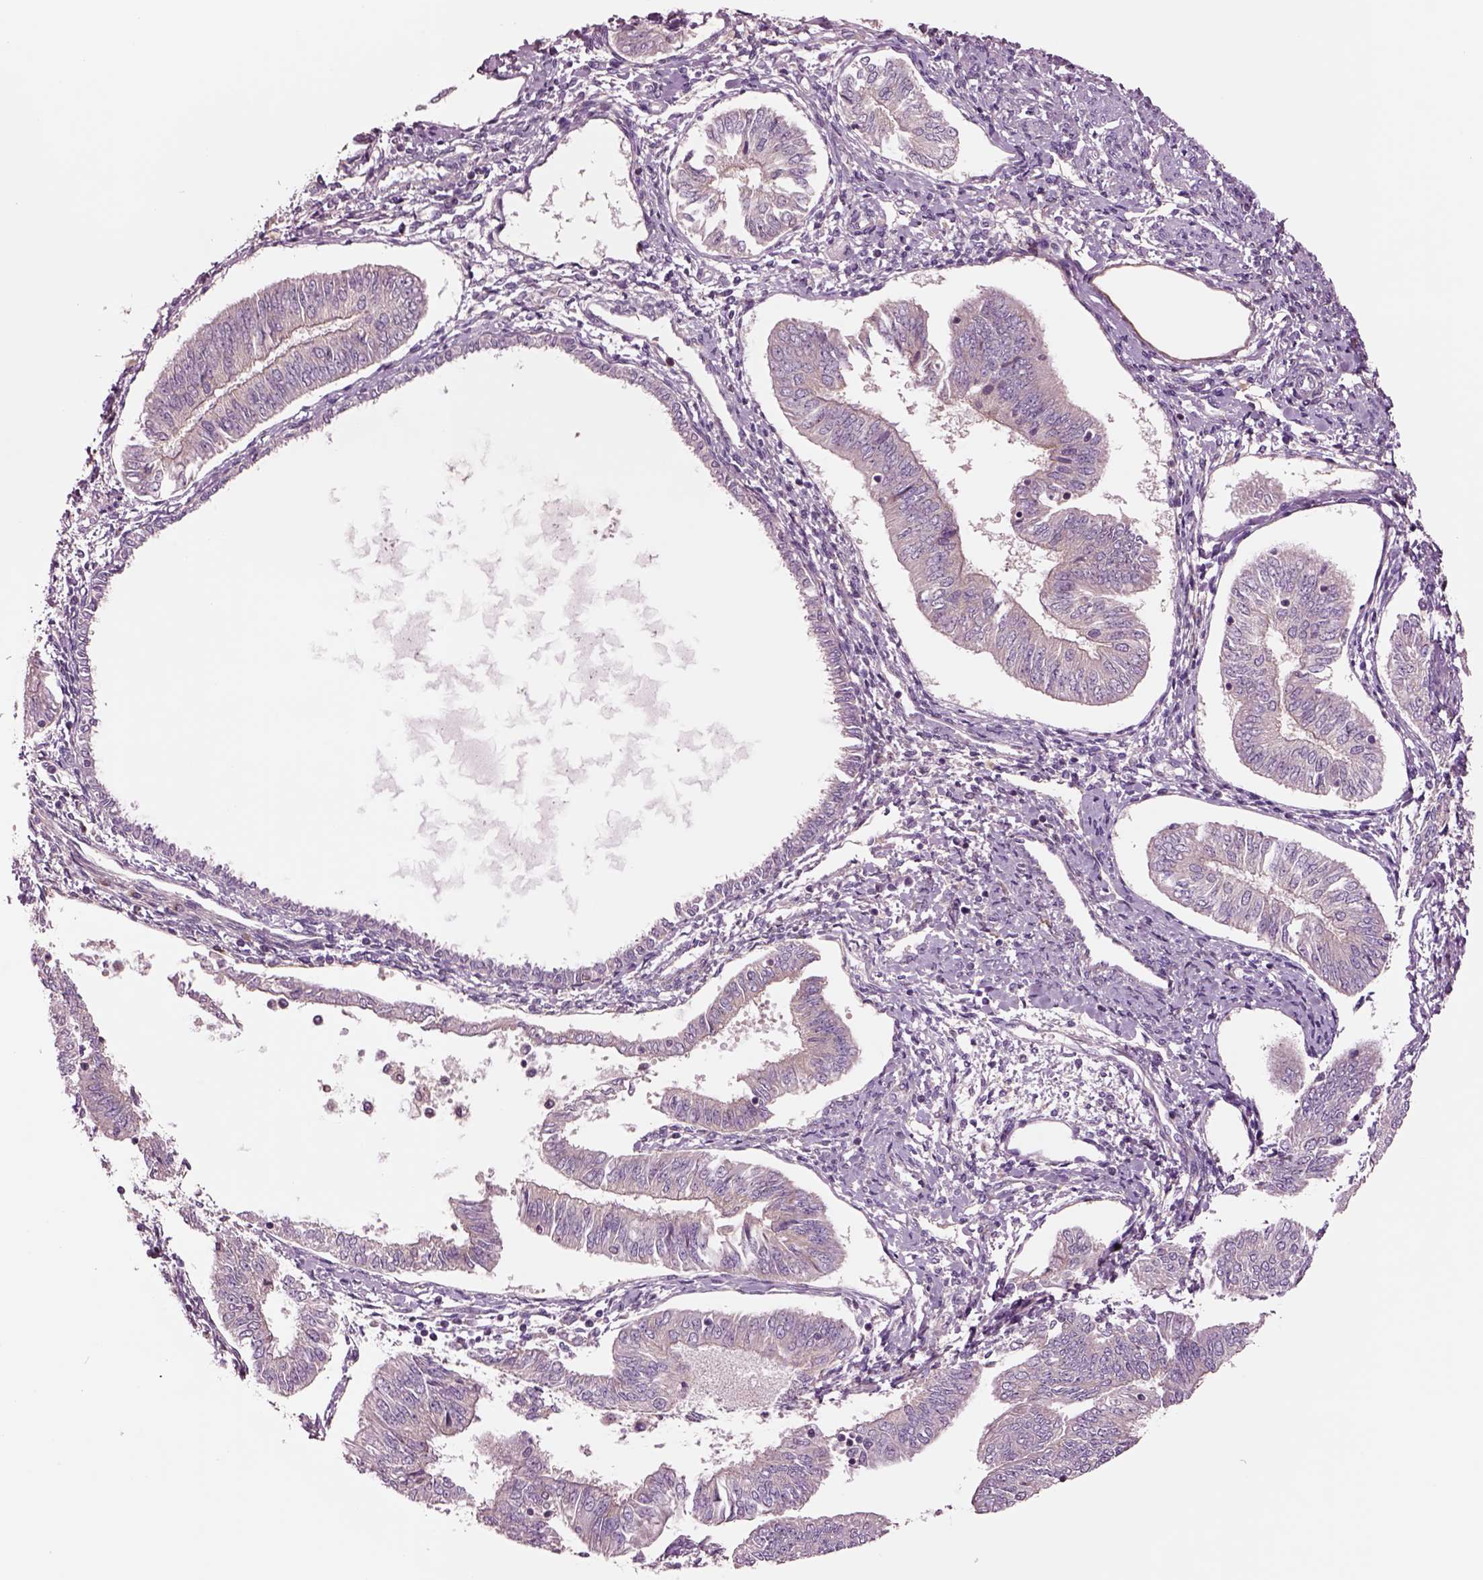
{"staining": {"intensity": "weak", "quantity": "<25%", "location": "cytoplasmic/membranous"}, "tissue": "endometrial cancer", "cell_type": "Tumor cells", "image_type": "cancer", "snomed": [{"axis": "morphology", "description": "Adenocarcinoma, NOS"}, {"axis": "topography", "description": "Endometrium"}], "caption": "Tumor cells show no significant positivity in adenocarcinoma (endometrial). (DAB (3,3'-diaminobenzidine) immunohistochemistry (IHC) visualized using brightfield microscopy, high magnification).", "gene": "SEC23A", "patient": {"sex": "female", "age": 58}}